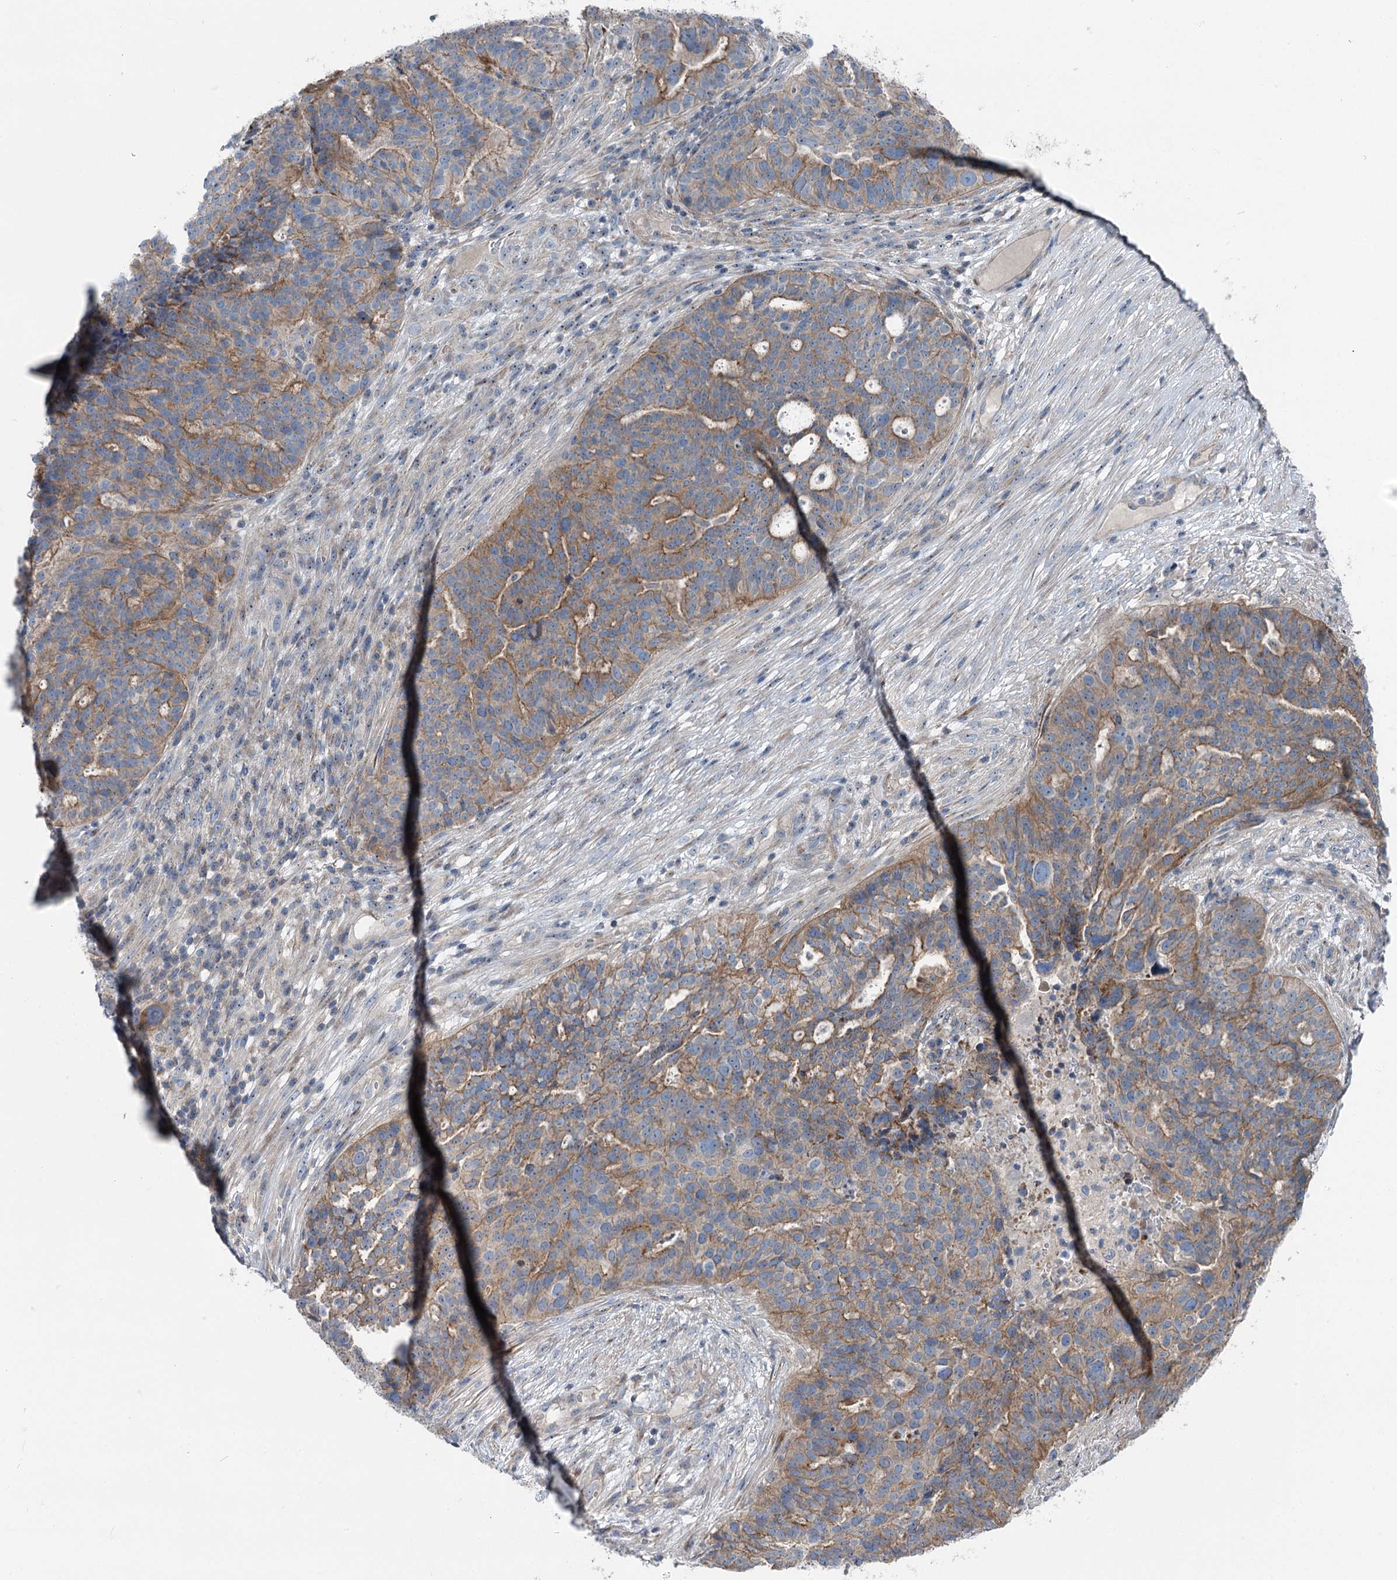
{"staining": {"intensity": "moderate", "quantity": "25%-75%", "location": "cytoplasmic/membranous"}, "tissue": "ovarian cancer", "cell_type": "Tumor cells", "image_type": "cancer", "snomed": [{"axis": "morphology", "description": "Cystadenocarcinoma, serous, NOS"}, {"axis": "topography", "description": "Ovary"}], "caption": "Immunohistochemistry of human ovarian serous cystadenocarcinoma exhibits medium levels of moderate cytoplasmic/membranous expression in approximately 25%-75% of tumor cells. The protein is shown in brown color, while the nuclei are stained blue.", "gene": "MARK2", "patient": {"sex": "female", "age": 59}}